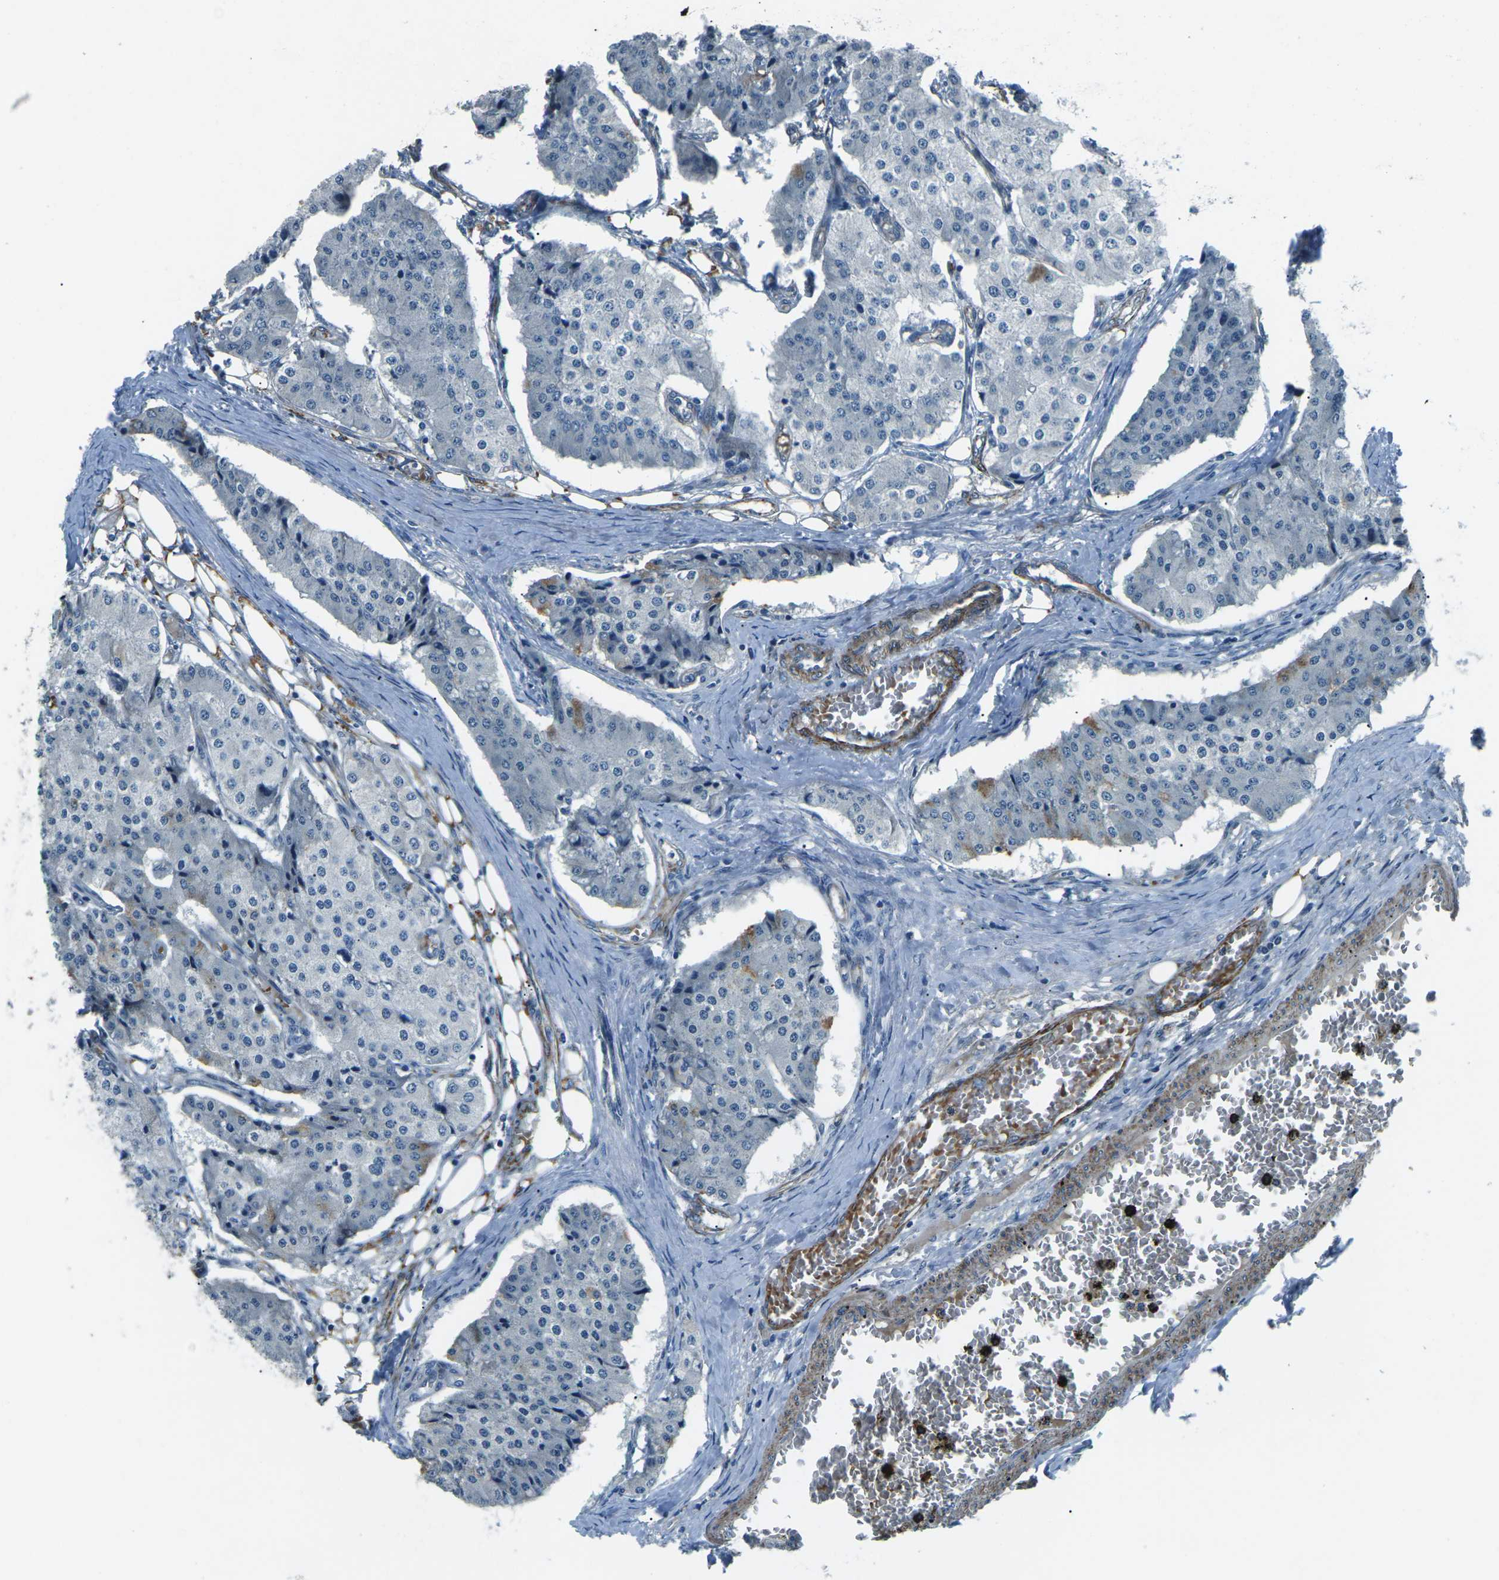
{"staining": {"intensity": "negative", "quantity": "none", "location": "none"}, "tissue": "carcinoid", "cell_type": "Tumor cells", "image_type": "cancer", "snomed": [{"axis": "morphology", "description": "Carcinoid, malignant, NOS"}, {"axis": "topography", "description": "Colon"}], "caption": "There is no significant positivity in tumor cells of malignant carcinoid.", "gene": "AFAP1", "patient": {"sex": "female", "age": 52}}